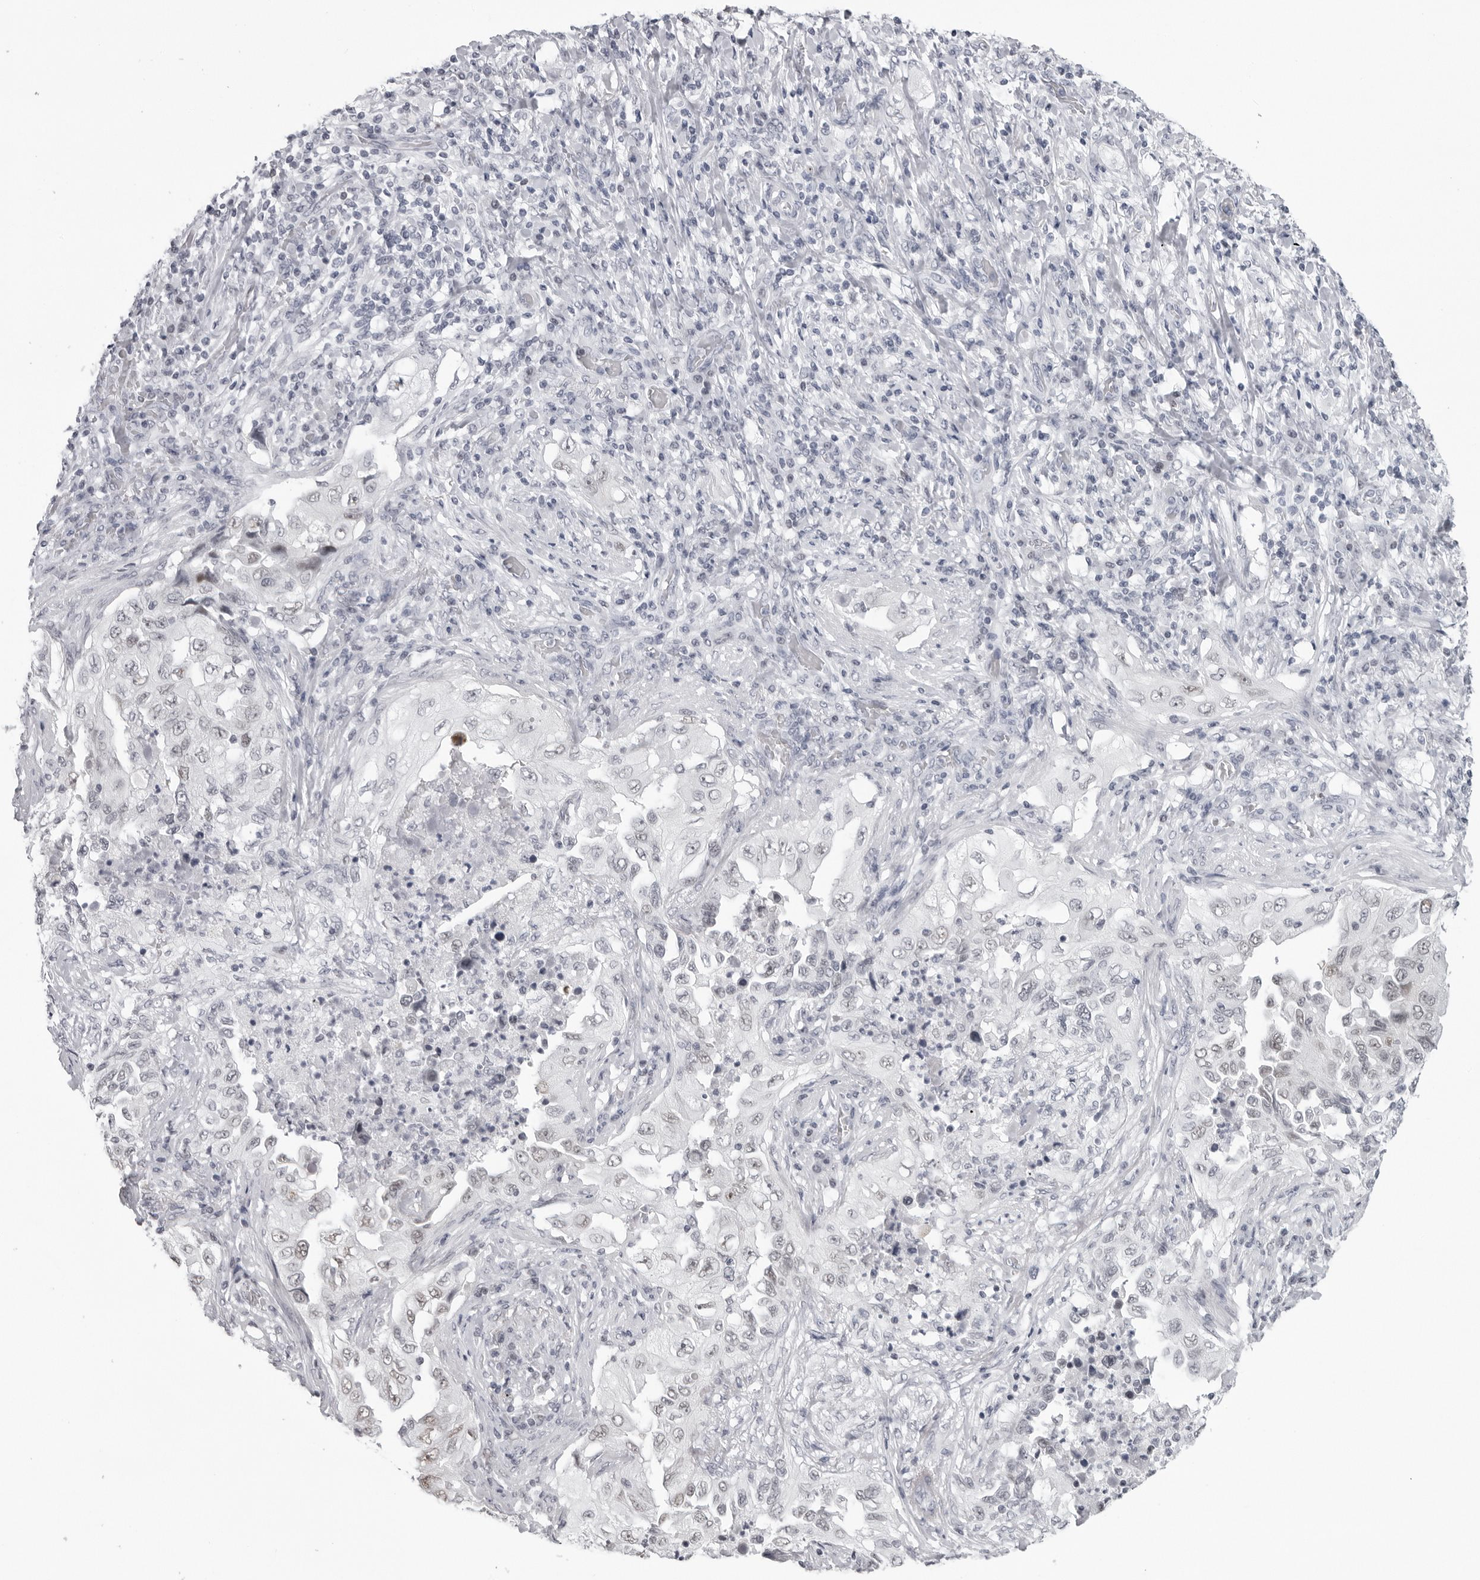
{"staining": {"intensity": "weak", "quantity": ">75%", "location": "nuclear"}, "tissue": "lung cancer", "cell_type": "Tumor cells", "image_type": "cancer", "snomed": [{"axis": "morphology", "description": "Adenocarcinoma, NOS"}, {"axis": "topography", "description": "Lung"}], "caption": "Tumor cells reveal low levels of weak nuclear positivity in about >75% of cells in lung adenocarcinoma. (brown staining indicates protein expression, while blue staining denotes nuclei).", "gene": "ESPN", "patient": {"sex": "female", "age": 51}}